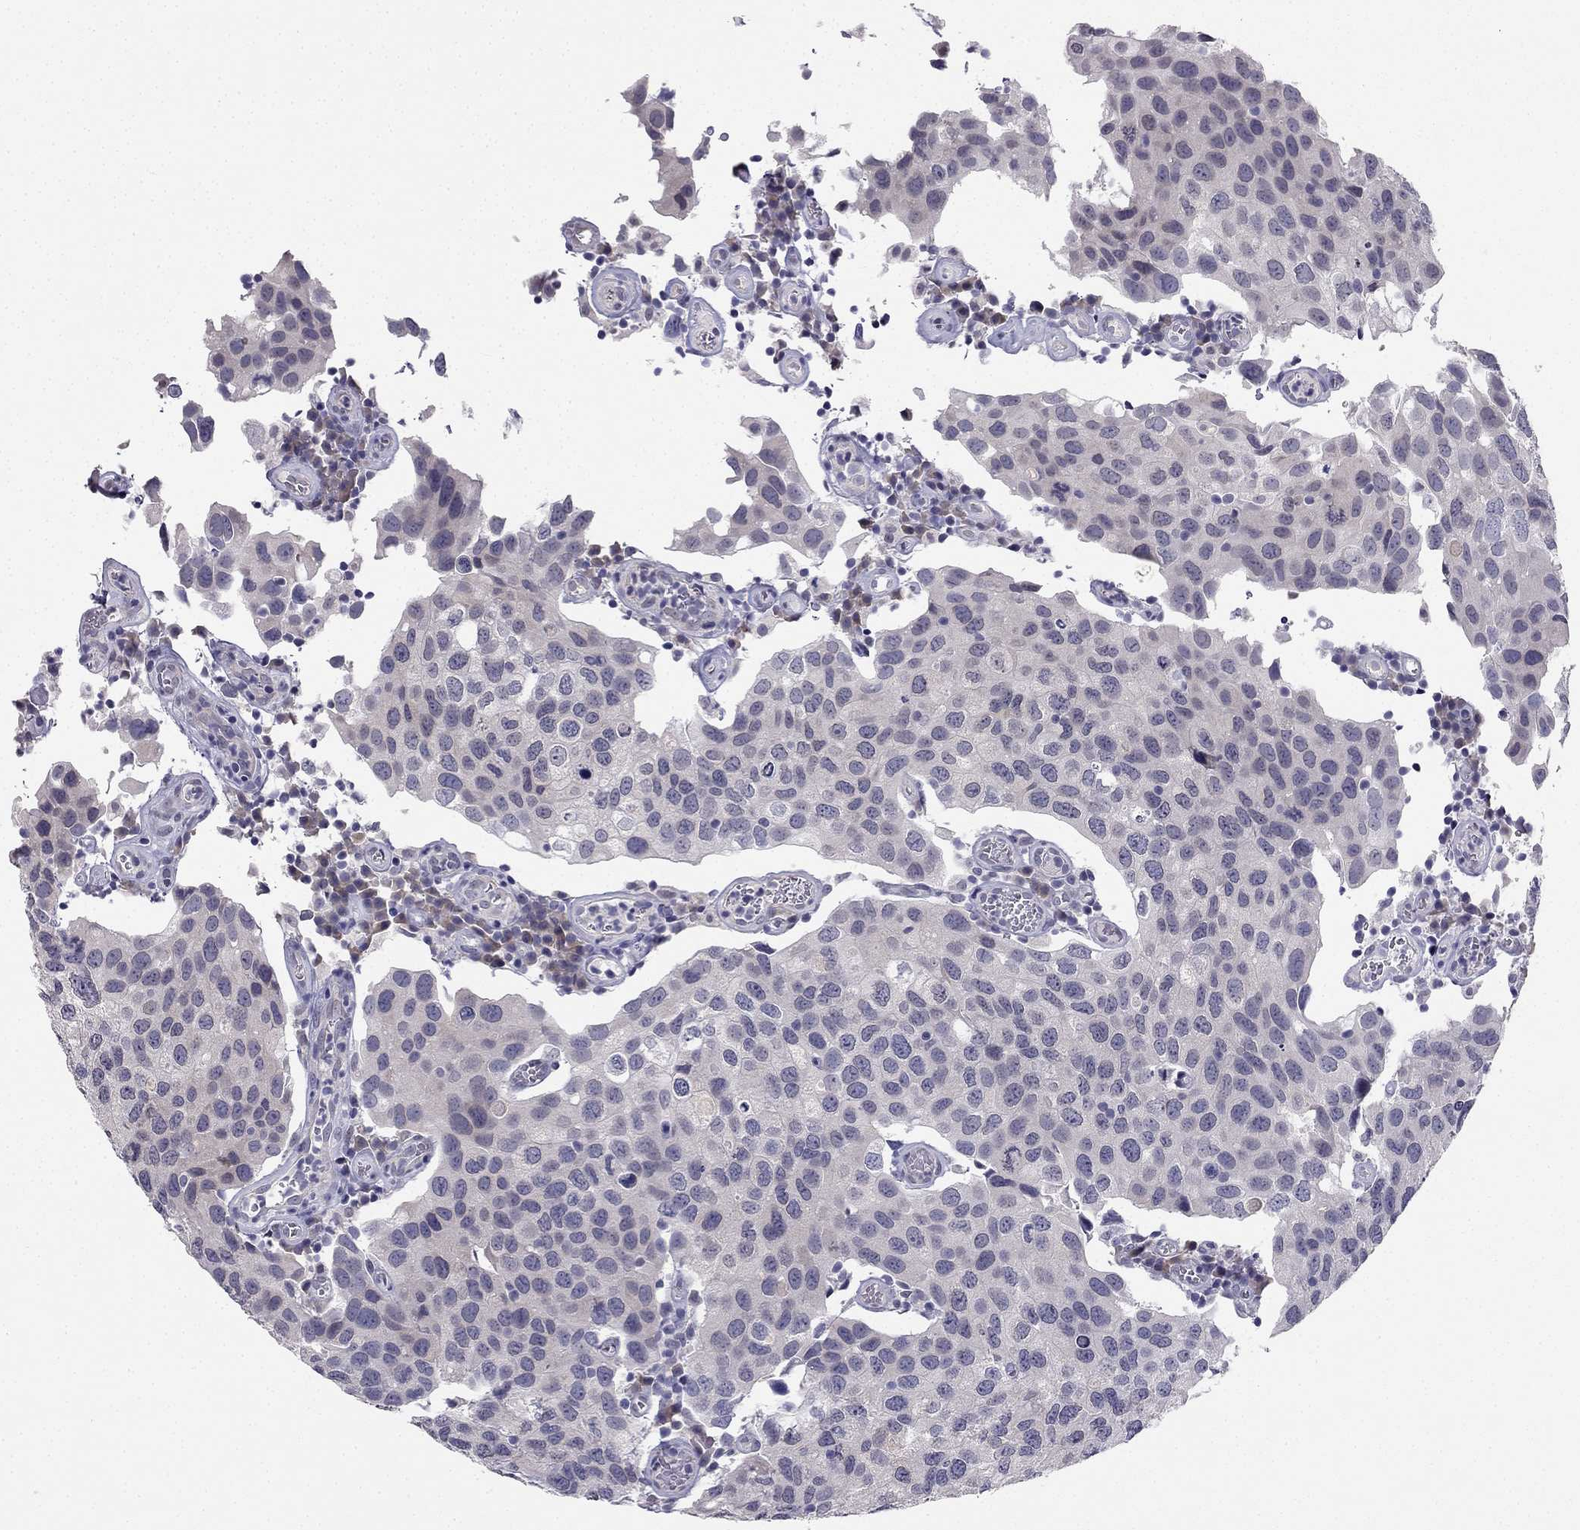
{"staining": {"intensity": "negative", "quantity": "none", "location": "none"}, "tissue": "urothelial cancer", "cell_type": "Tumor cells", "image_type": "cancer", "snomed": [{"axis": "morphology", "description": "Urothelial carcinoma, High grade"}, {"axis": "topography", "description": "Urinary bladder"}], "caption": "Protein analysis of urothelial carcinoma (high-grade) shows no significant positivity in tumor cells.", "gene": "C16orf89", "patient": {"sex": "male", "age": 79}}